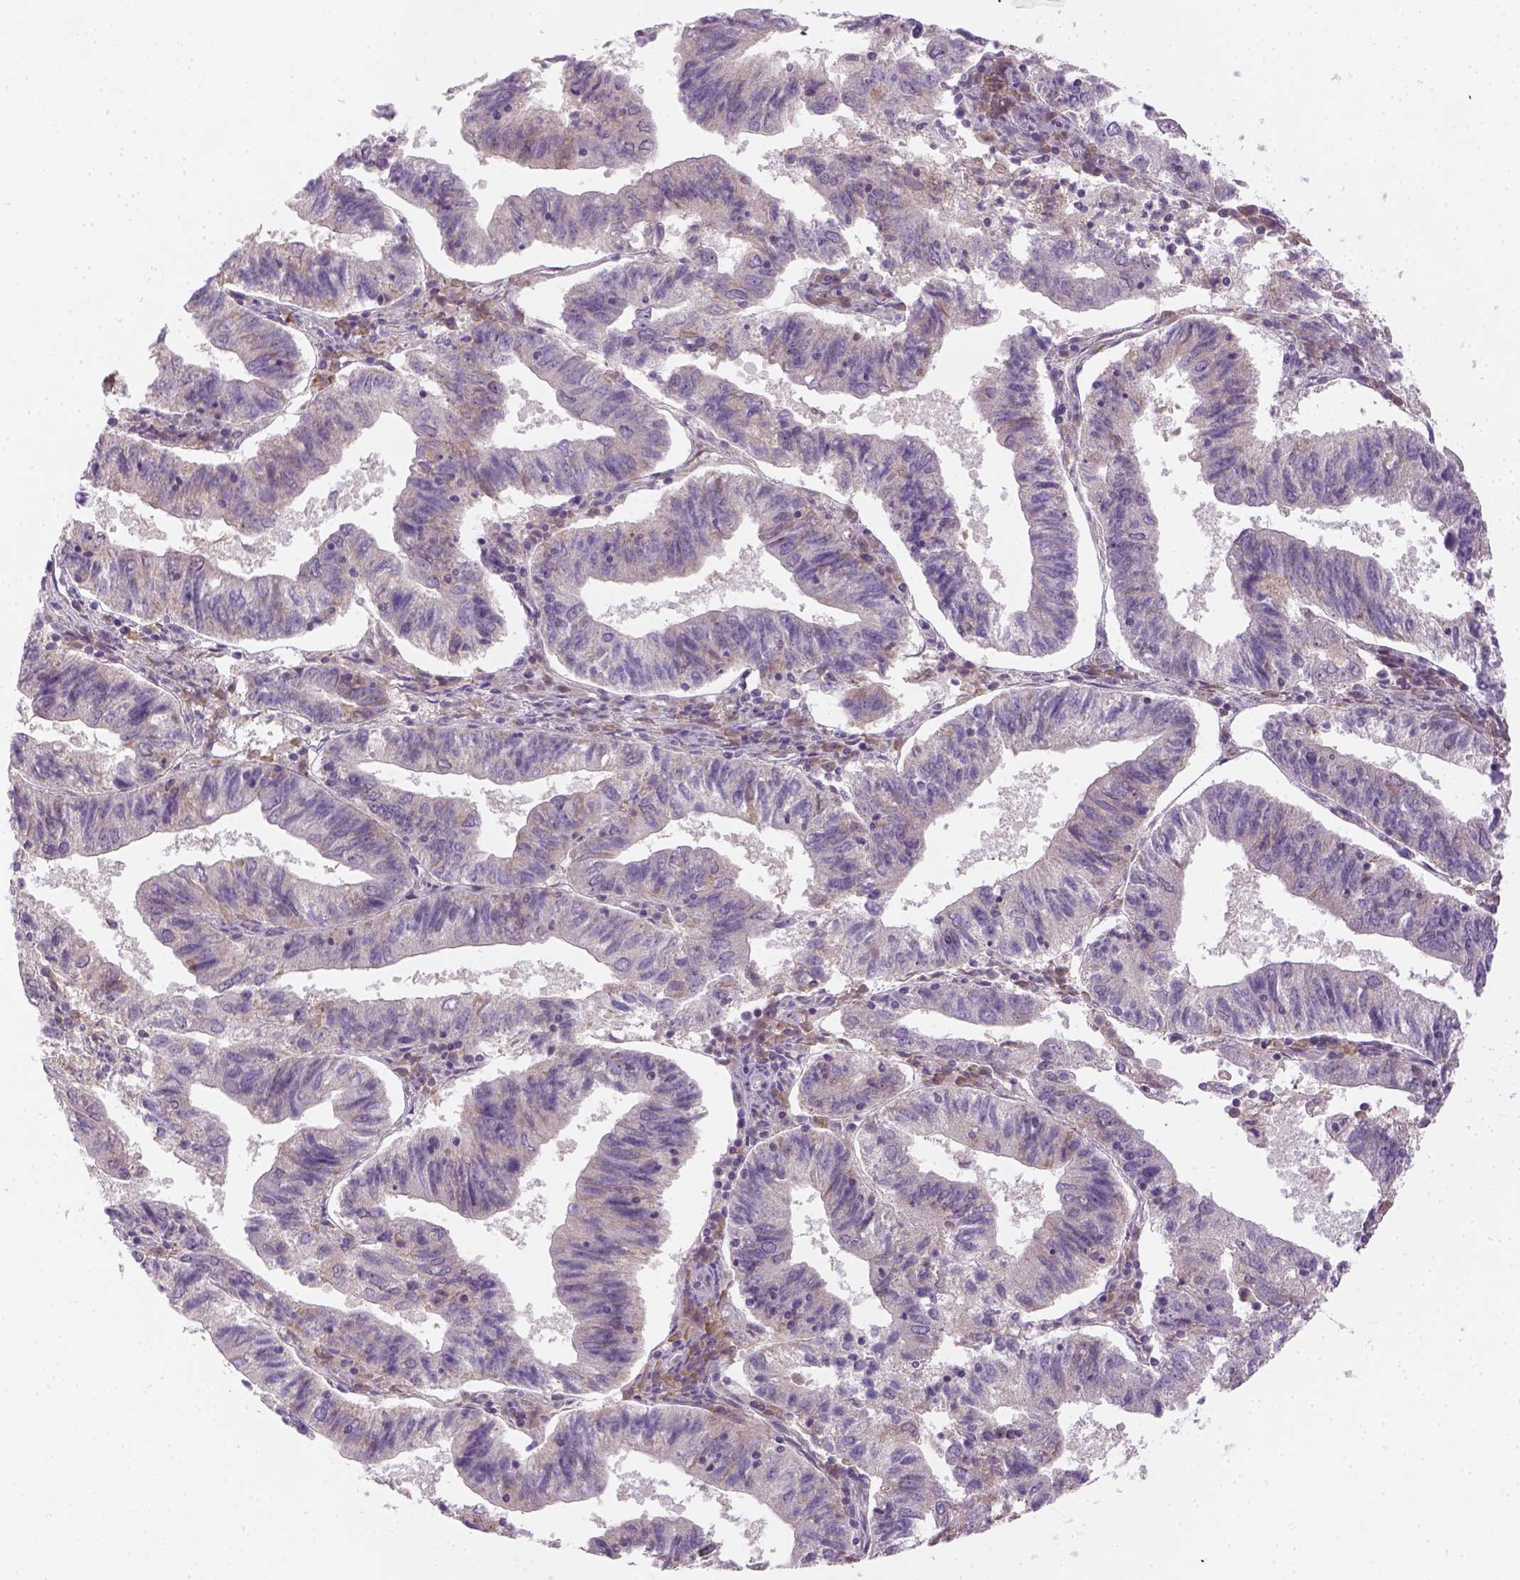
{"staining": {"intensity": "negative", "quantity": "none", "location": "none"}, "tissue": "endometrial cancer", "cell_type": "Tumor cells", "image_type": "cancer", "snomed": [{"axis": "morphology", "description": "Adenocarcinoma, NOS"}, {"axis": "topography", "description": "Endometrium"}], "caption": "High power microscopy image of an IHC photomicrograph of endometrial cancer (adenocarcinoma), revealing no significant positivity in tumor cells. Brightfield microscopy of immunohistochemistry stained with DAB (3,3'-diaminobenzidine) (brown) and hematoxylin (blue), captured at high magnification.", "gene": "MAGEB3", "patient": {"sex": "female", "age": 82}}